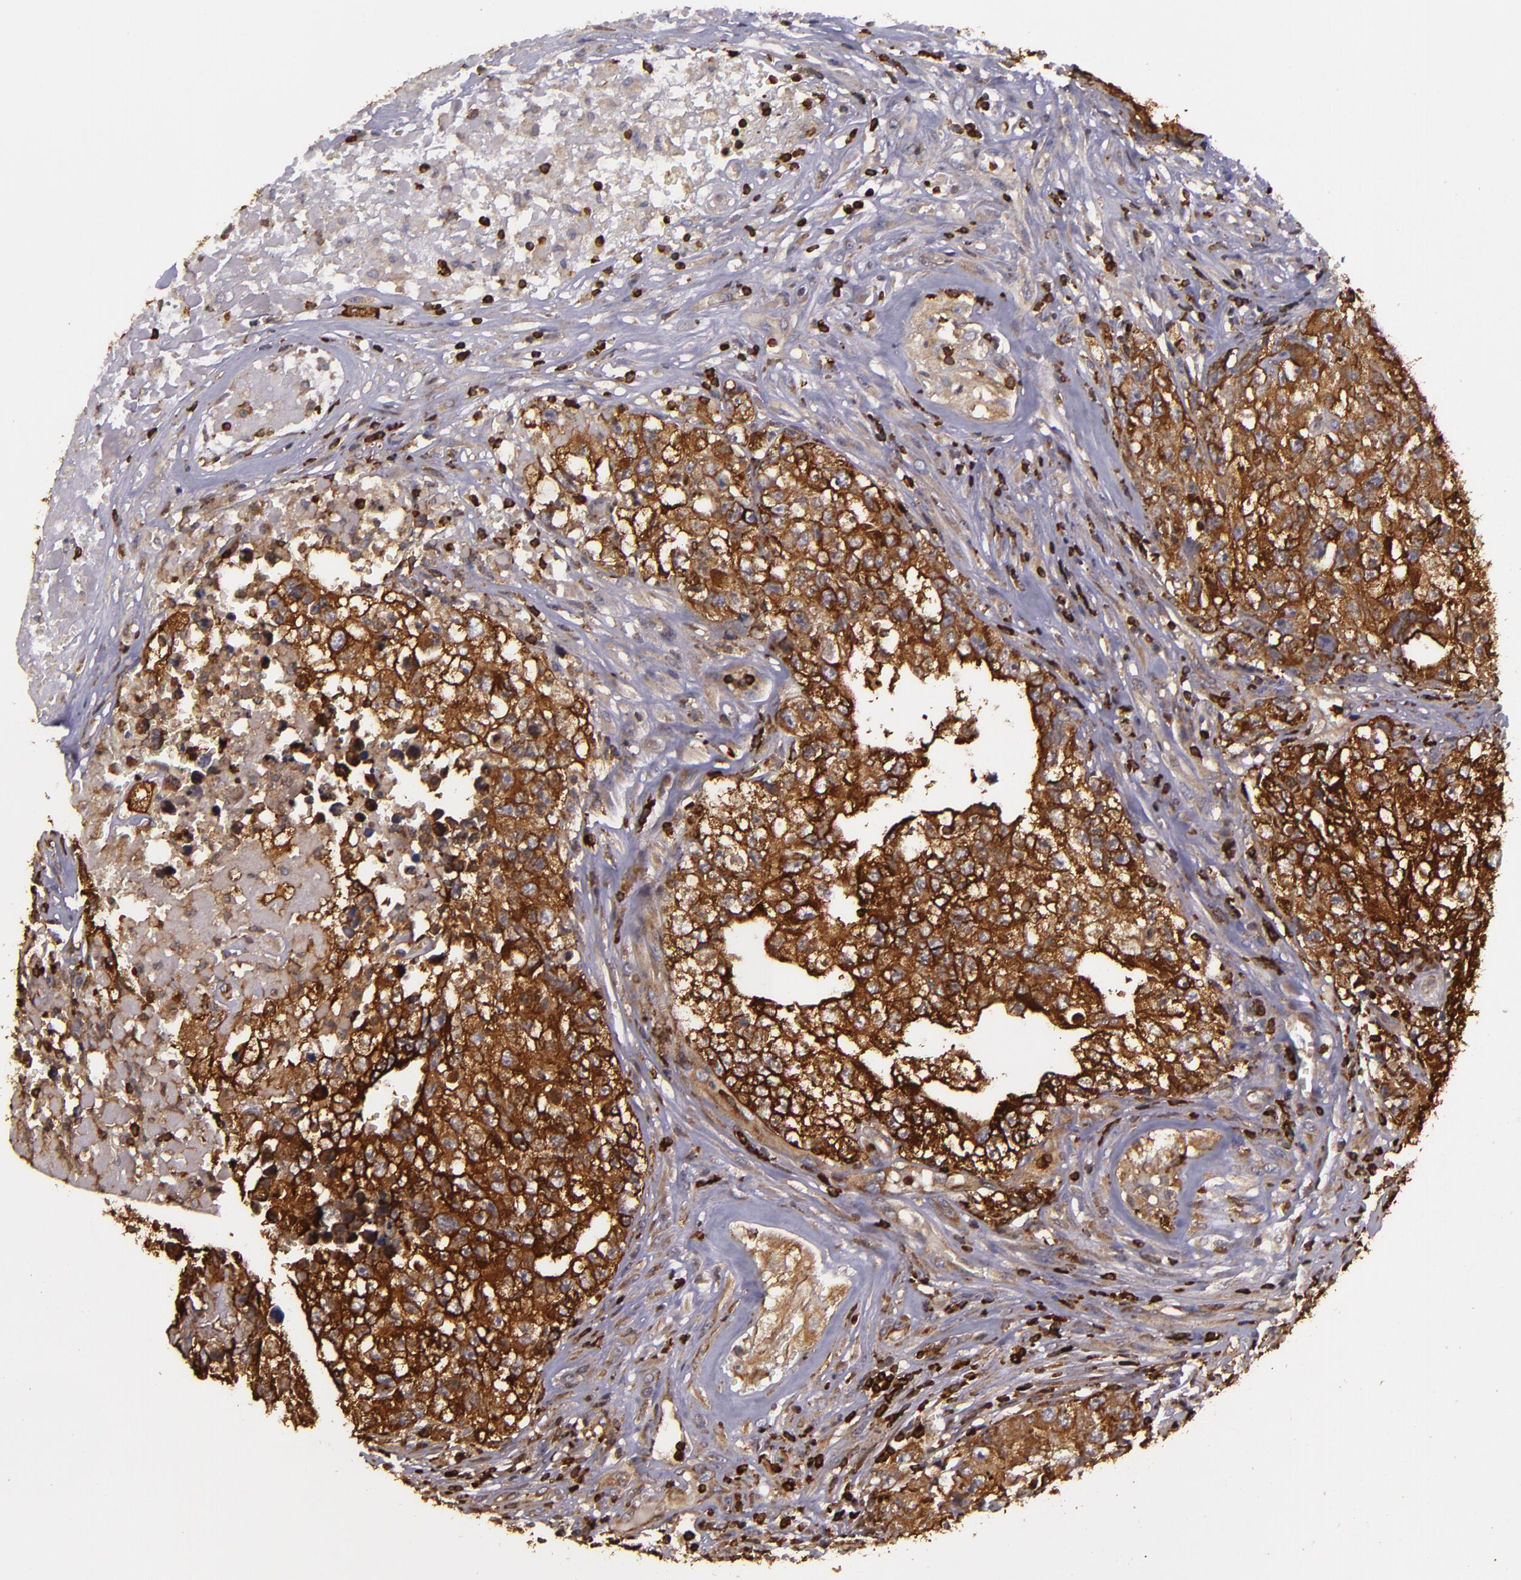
{"staining": {"intensity": "strong", "quantity": ">75%", "location": "cytoplasmic/membranous"}, "tissue": "testis cancer", "cell_type": "Tumor cells", "image_type": "cancer", "snomed": [{"axis": "morphology", "description": "Carcinoma, Embryonal, NOS"}, {"axis": "topography", "description": "Testis"}], "caption": "Immunohistochemistry micrograph of neoplastic tissue: human testis cancer (embryonal carcinoma) stained using immunohistochemistry exhibits high levels of strong protein expression localized specifically in the cytoplasmic/membranous of tumor cells, appearing as a cytoplasmic/membranous brown color.", "gene": "SLC9A3R1", "patient": {"sex": "male", "age": 31}}